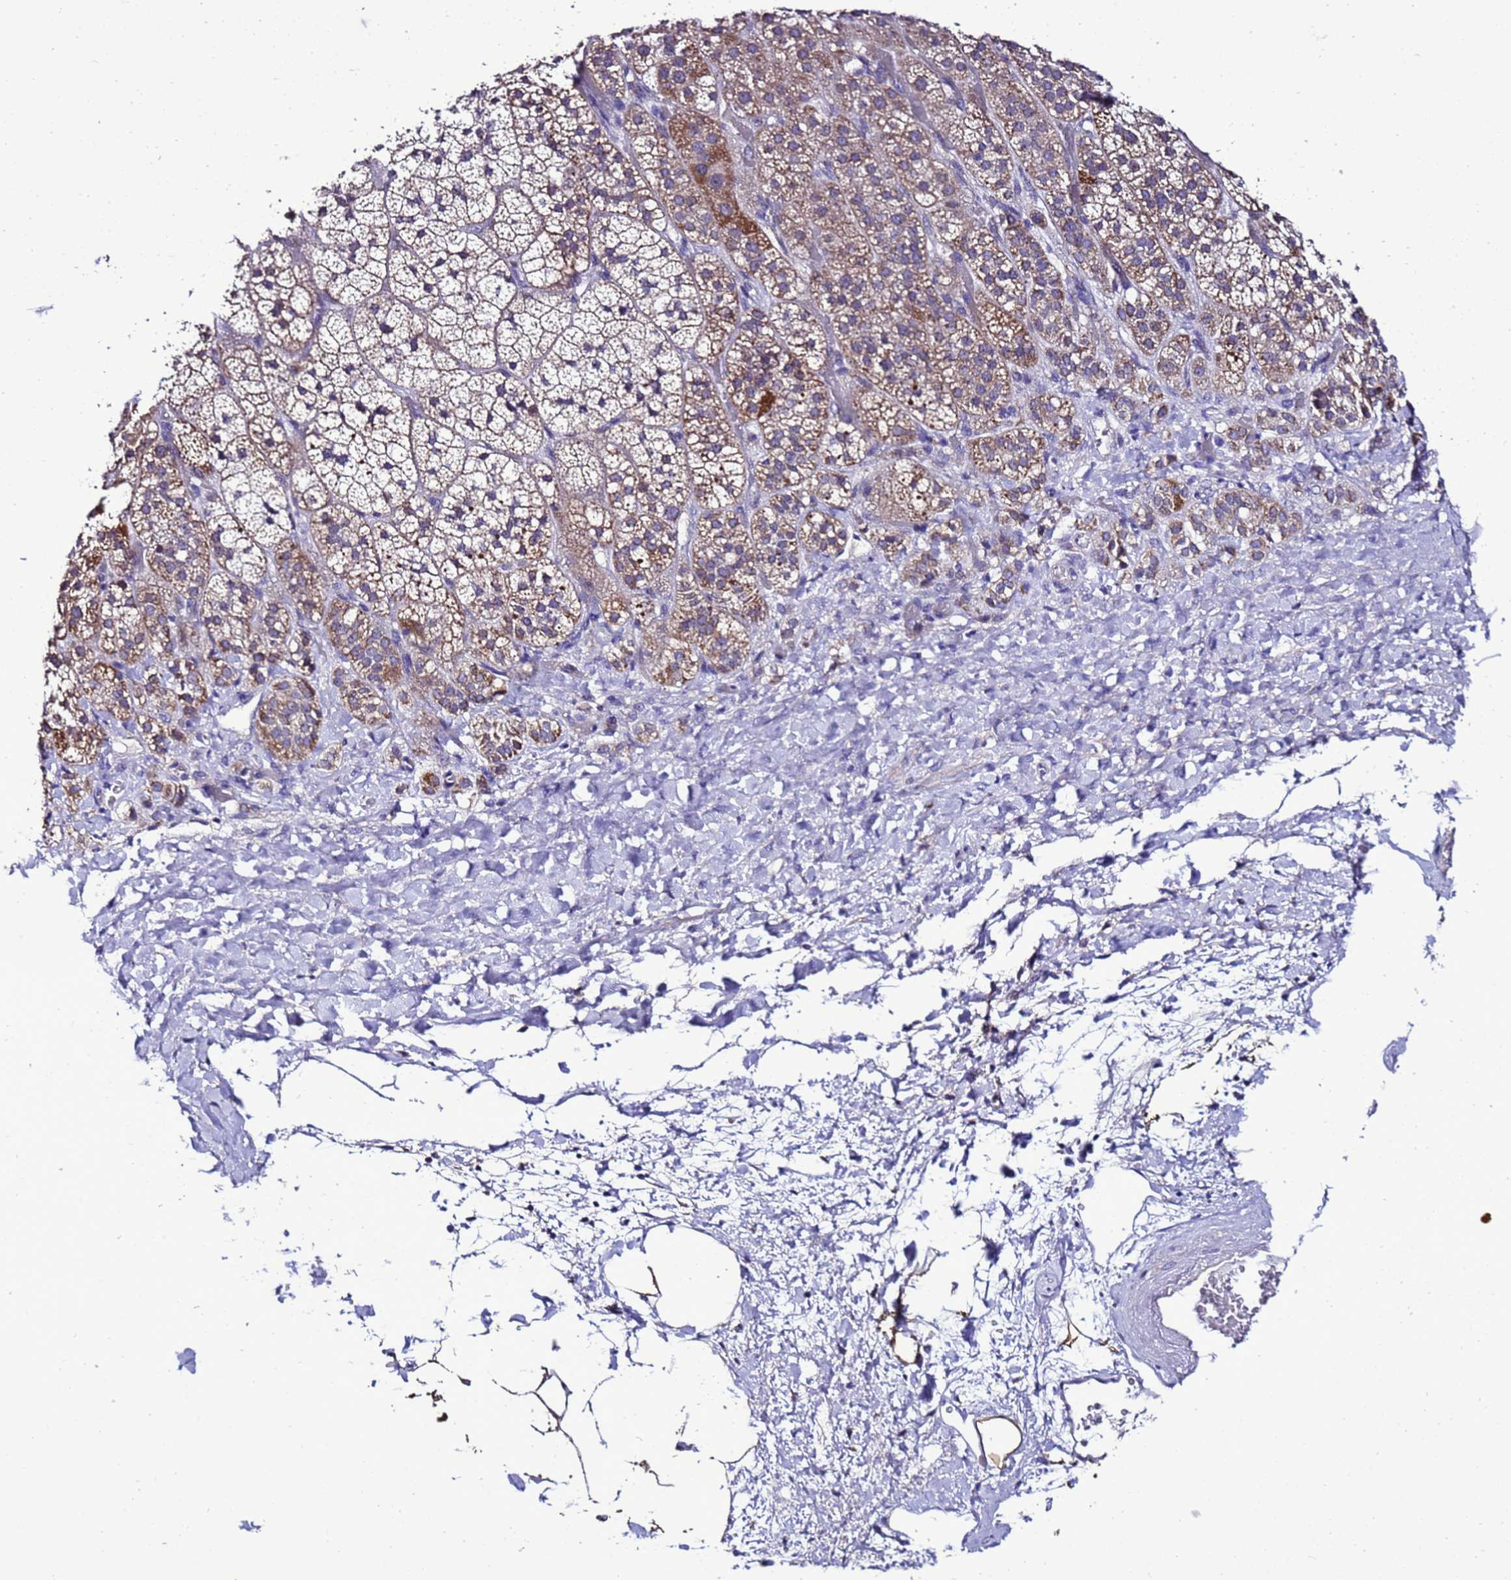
{"staining": {"intensity": "strong", "quantity": "25%-75%", "location": "cytoplasmic/membranous"}, "tissue": "adrenal gland", "cell_type": "Glandular cells", "image_type": "normal", "snomed": [{"axis": "morphology", "description": "Normal tissue, NOS"}, {"axis": "topography", "description": "Adrenal gland"}], "caption": "About 25%-75% of glandular cells in normal human adrenal gland exhibit strong cytoplasmic/membranous protein positivity as visualized by brown immunohistochemical staining.", "gene": "DPH6", "patient": {"sex": "male", "age": 57}}